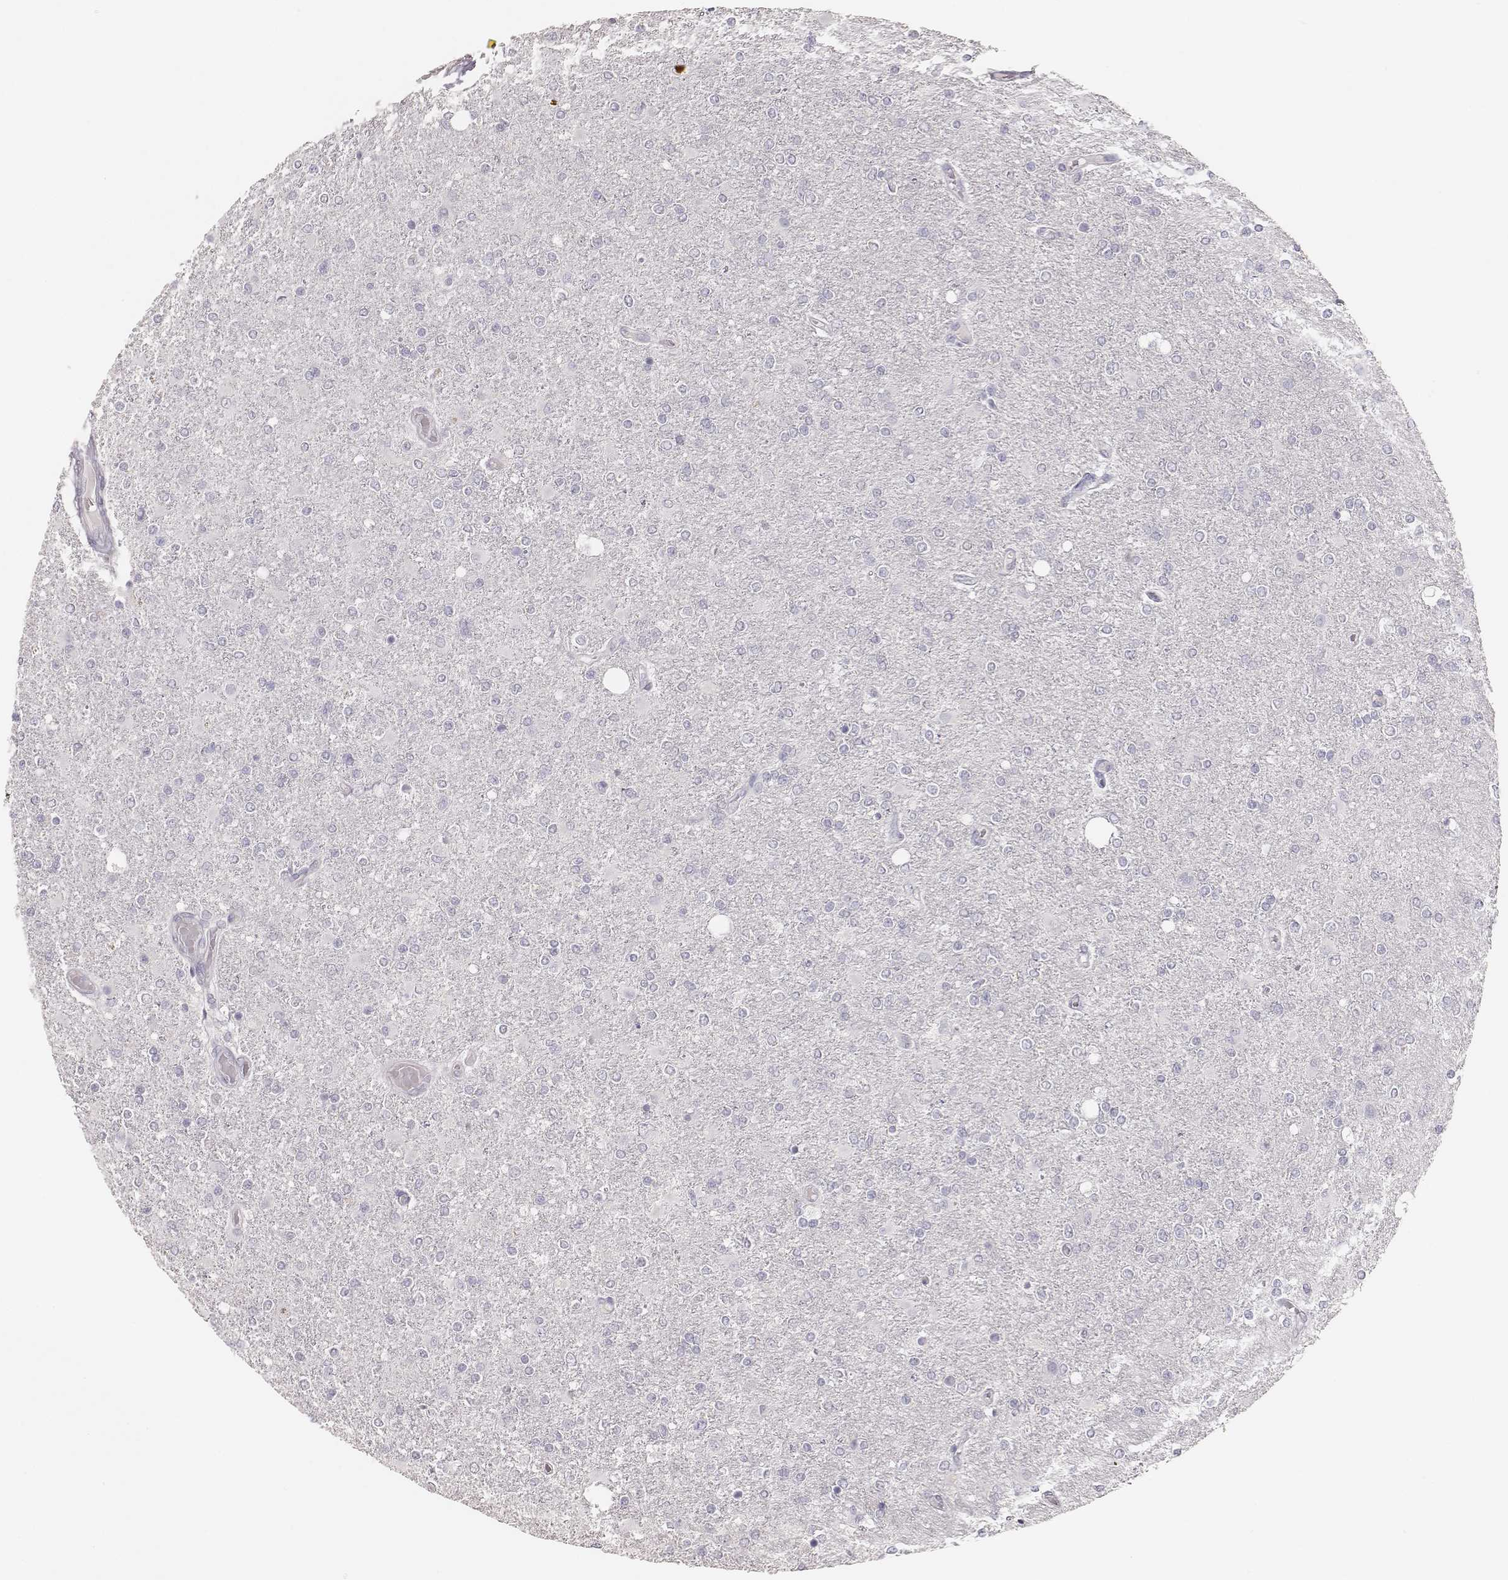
{"staining": {"intensity": "negative", "quantity": "none", "location": "none"}, "tissue": "glioma", "cell_type": "Tumor cells", "image_type": "cancer", "snomed": [{"axis": "morphology", "description": "Glioma, malignant, High grade"}, {"axis": "topography", "description": "Cerebral cortex"}], "caption": "DAB immunohistochemical staining of human glioma displays no significant positivity in tumor cells.", "gene": "MYH6", "patient": {"sex": "male", "age": 70}}